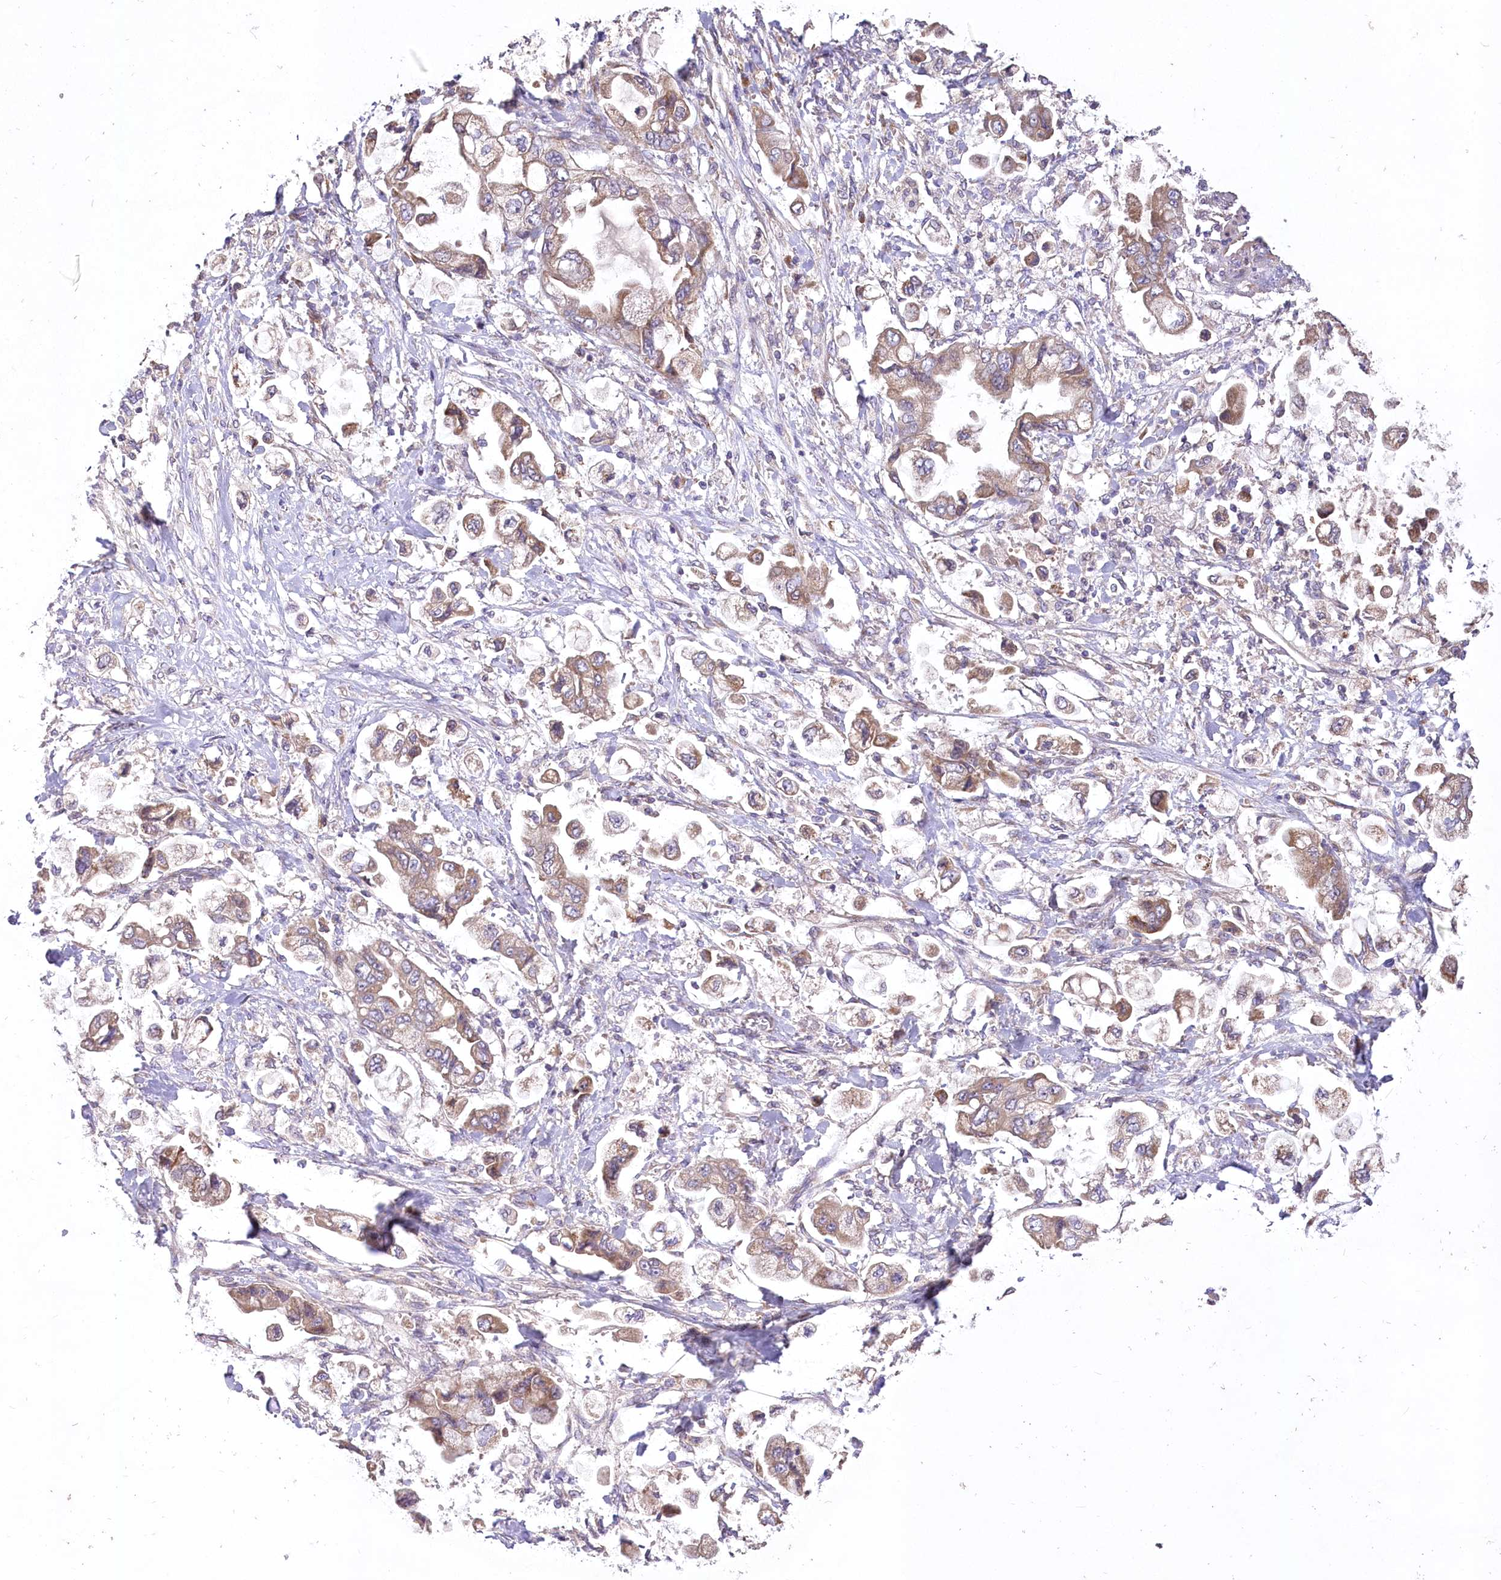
{"staining": {"intensity": "weak", "quantity": ">75%", "location": "cytoplasmic/membranous"}, "tissue": "stomach cancer", "cell_type": "Tumor cells", "image_type": "cancer", "snomed": [{"axis": "morphology", "description": "Adenocarcinoma, NOS"}, {"axis": "topography", "description": "Stomach"}], "caption": "Adenocarcinoma (stomach) tissue exhibits weak cytoplasmic/membranous expression in about >75% of tumor cells, visualized by immunohistochemistry.", "gene": "PBLD", "patient": {"sex": "male", "age": 62}}